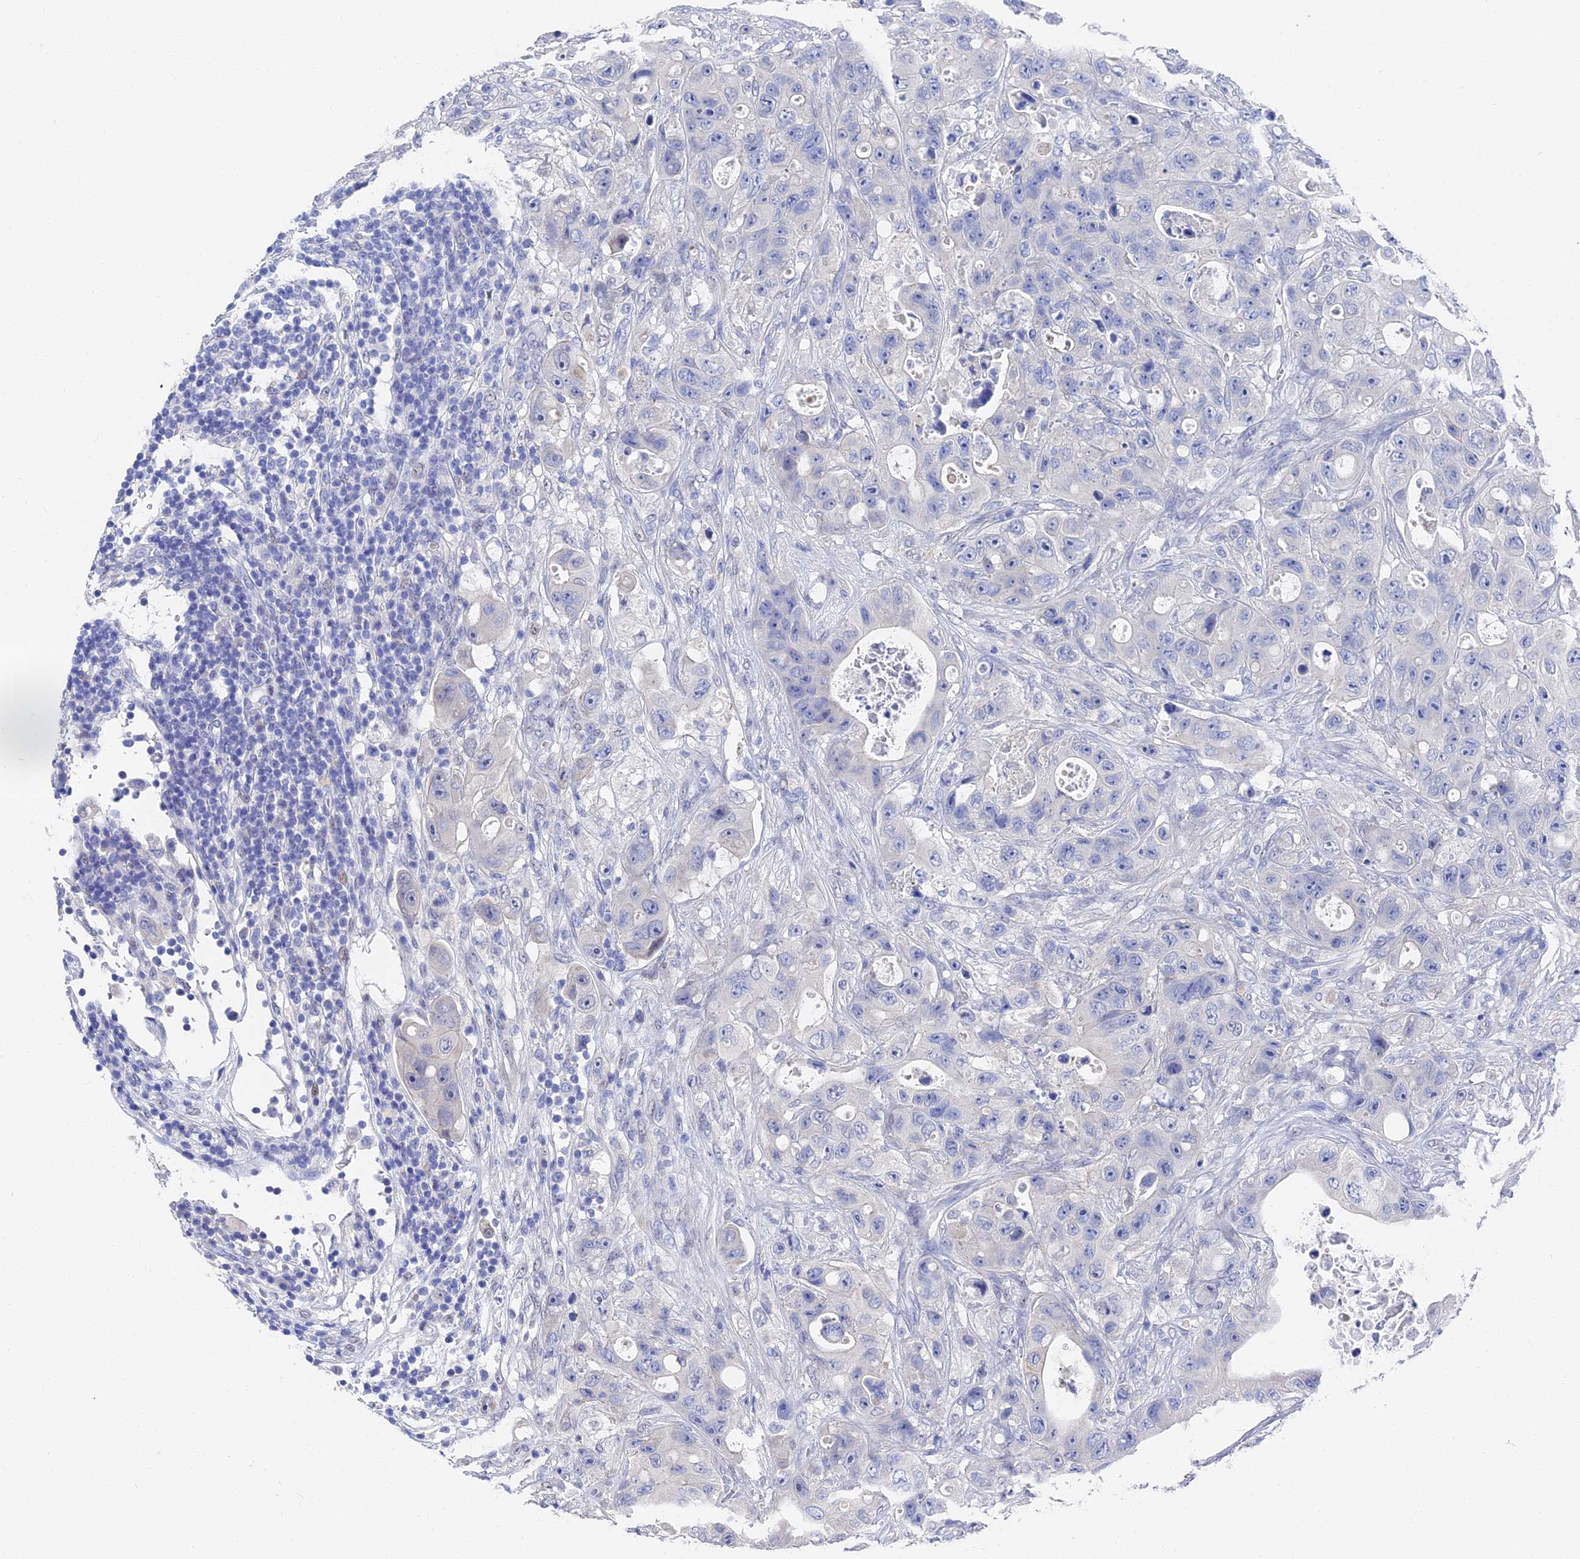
{"staining": {"intensity": "negative", "quantity": "none", "location": "none"}, "tissue": "colorectal cancer", "cell_type": "Tumor cells", "image_type": "cancer", "snomed": [{"axis": "morphology", "description": "Adenocarcinoma, NOS"}, {"axis": "topography", "description": "Colon"}], "caption": "Human adenocarcinoma (colorectal) stained for a protein using immunohistochemistry displays no expression in tumor cells.", "gene": "VPS33B", "patient": {"sex": "female", "age": 46}}